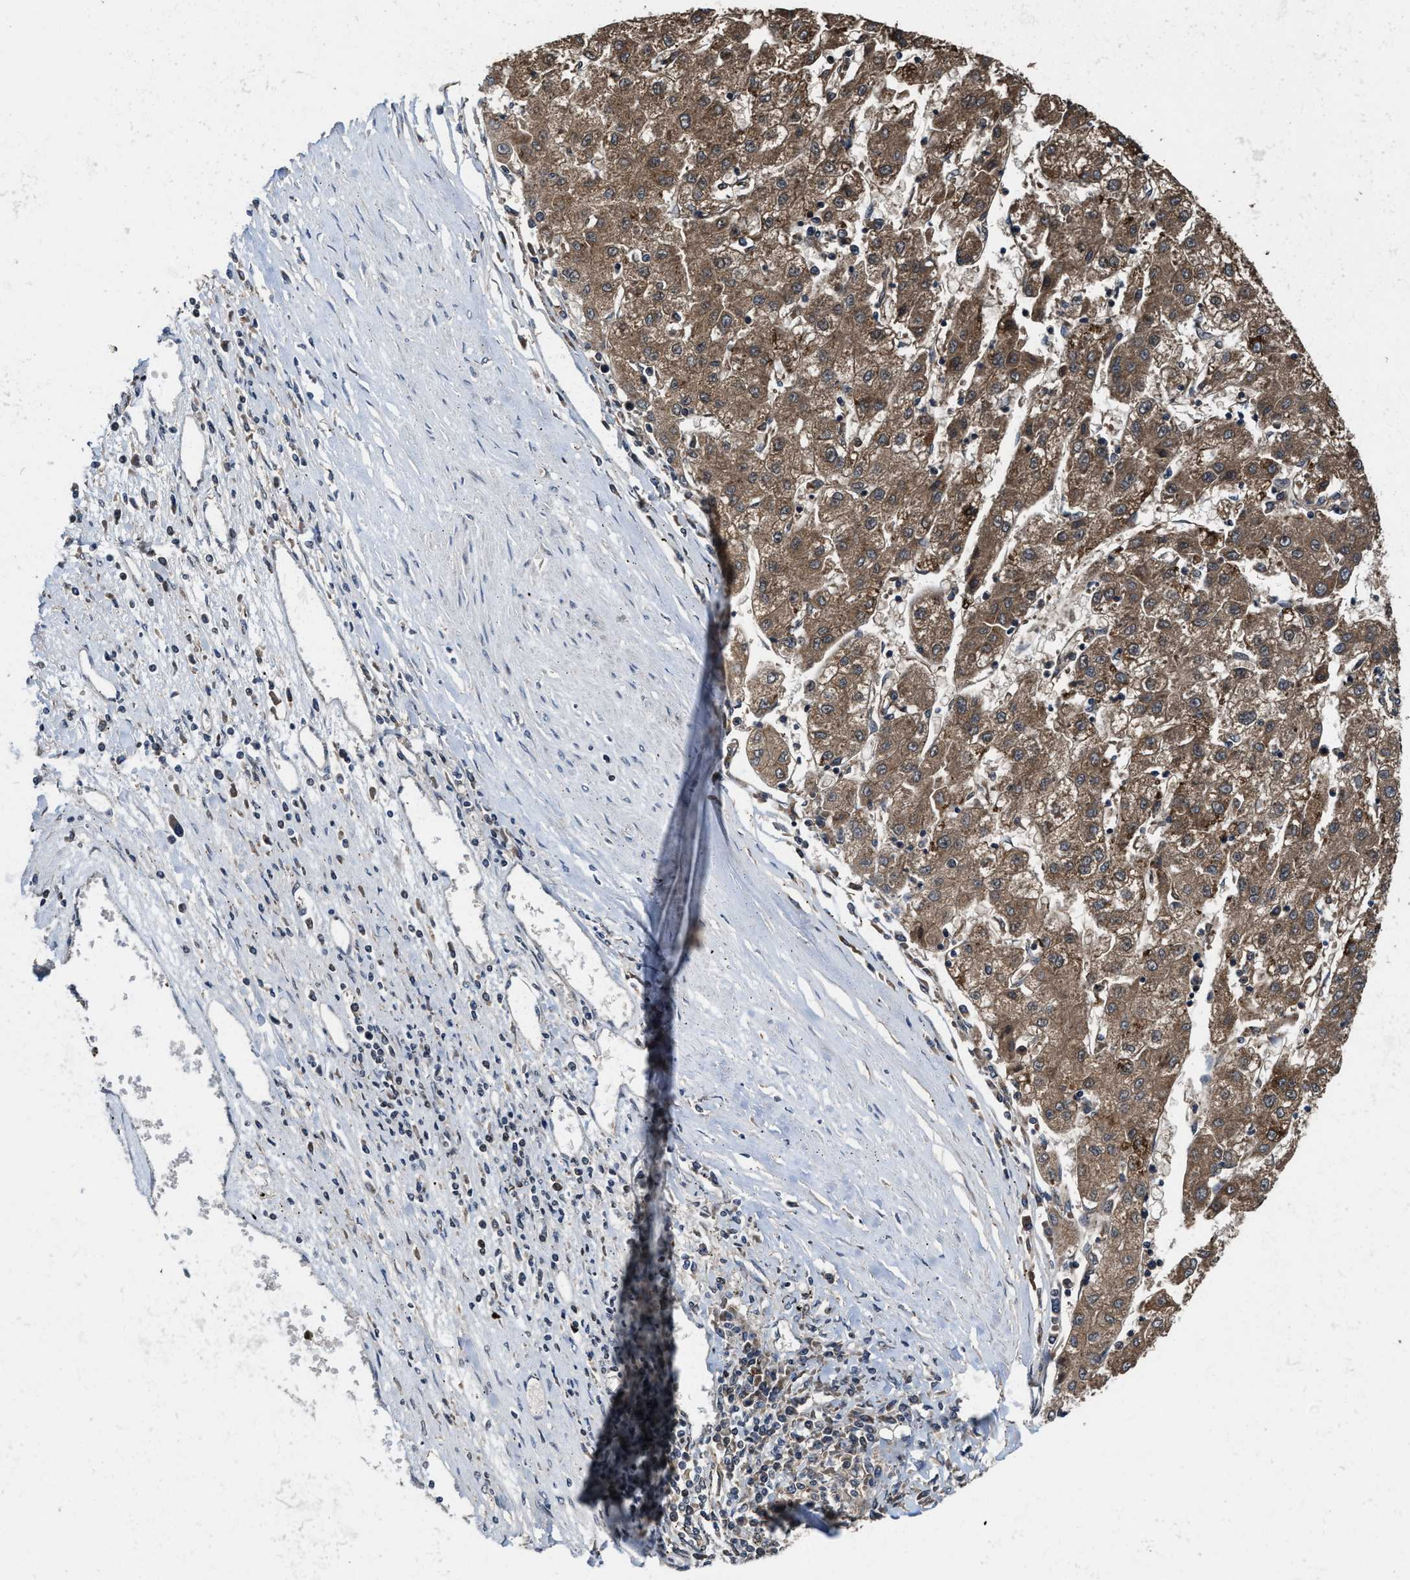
{"staining": {"intensity": "moderate", "quantity": ">75%", "location": "cytoplasmic/membranous"}, "tissue": "liver cancer", "cell_type": "Tumor cells", "image_type": "cancer", "snomed": [{"axis": "morphology", "description": "Carcinoma, Hepatocellular, NOS"}, {"axis": "topography", "description": "Liver"}], "caption": "IHC histopathology image of neoplastic tissue: liver cancer stained using IHC displays medium levels of moderate protein expression localized specifically in the cytoplasmic/membranous of tumor cells, appearing as a cytoplasmic/membranous brown color.", "gene": "ZNF20", "patient": {"sex": "male", "age": 72}}